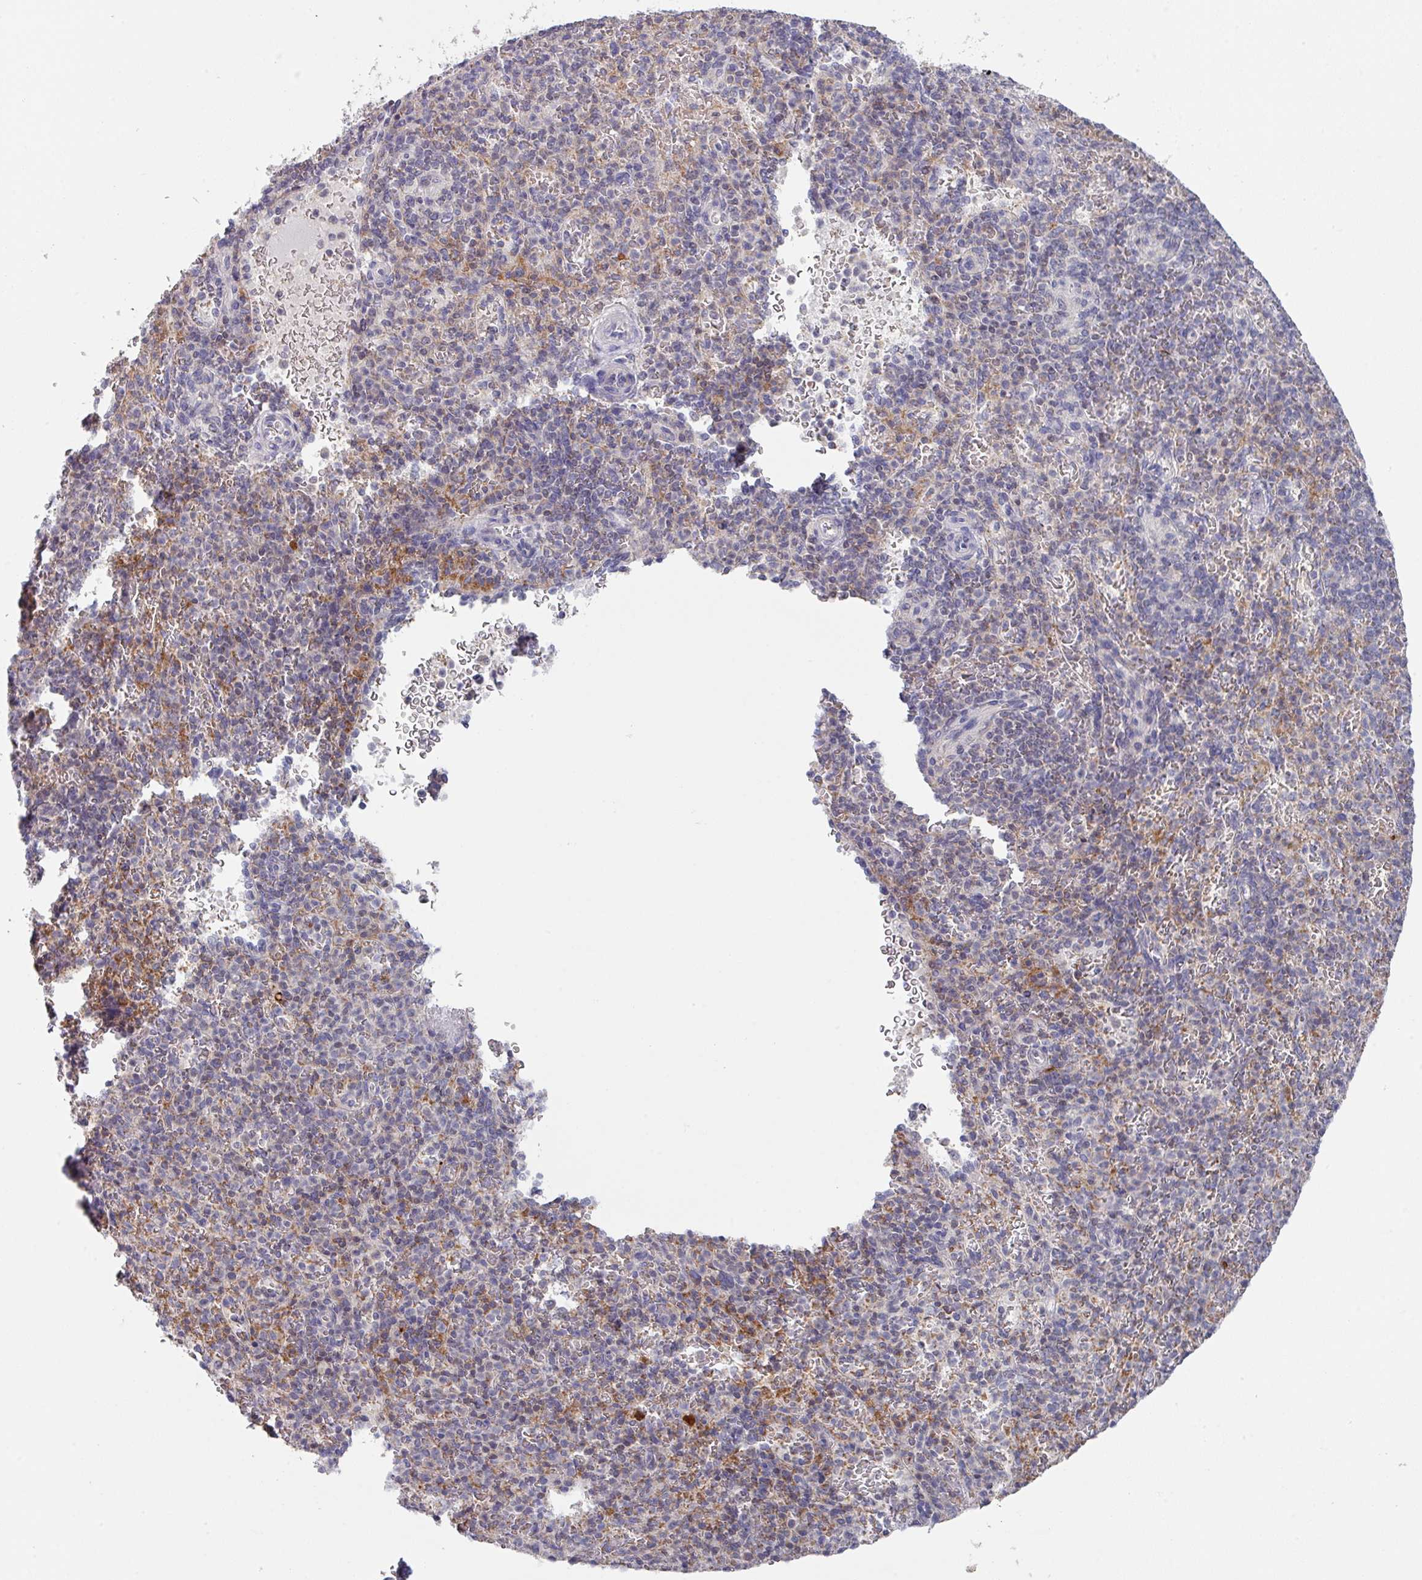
{"staining": {"intensity": "negative", "quantity": "none", "location": "none"}, "tissue": "spleen", "cell_type": "Cells in red pulp", "image_type": "normal", "snomed": [{"axis": "morphology", "description": "Normal tissue, NOS"}, {"axis": "topography", "description": "Spleen"}], "caption": "This histopathology image is of unremarkable spleen stained with immunohistochemistry (IHC) to label a protein in brown with the nuclei are counter-stained blue. There is no expression in cells in red pulp. The staining was performed using DAB to visualize the protein expression in brown, while the nuclei were stained in blue with hematoxylin (Magnification: 20x).", "gene": "DCAF12L1", "patient": {"sex": "female", "age": 74}}